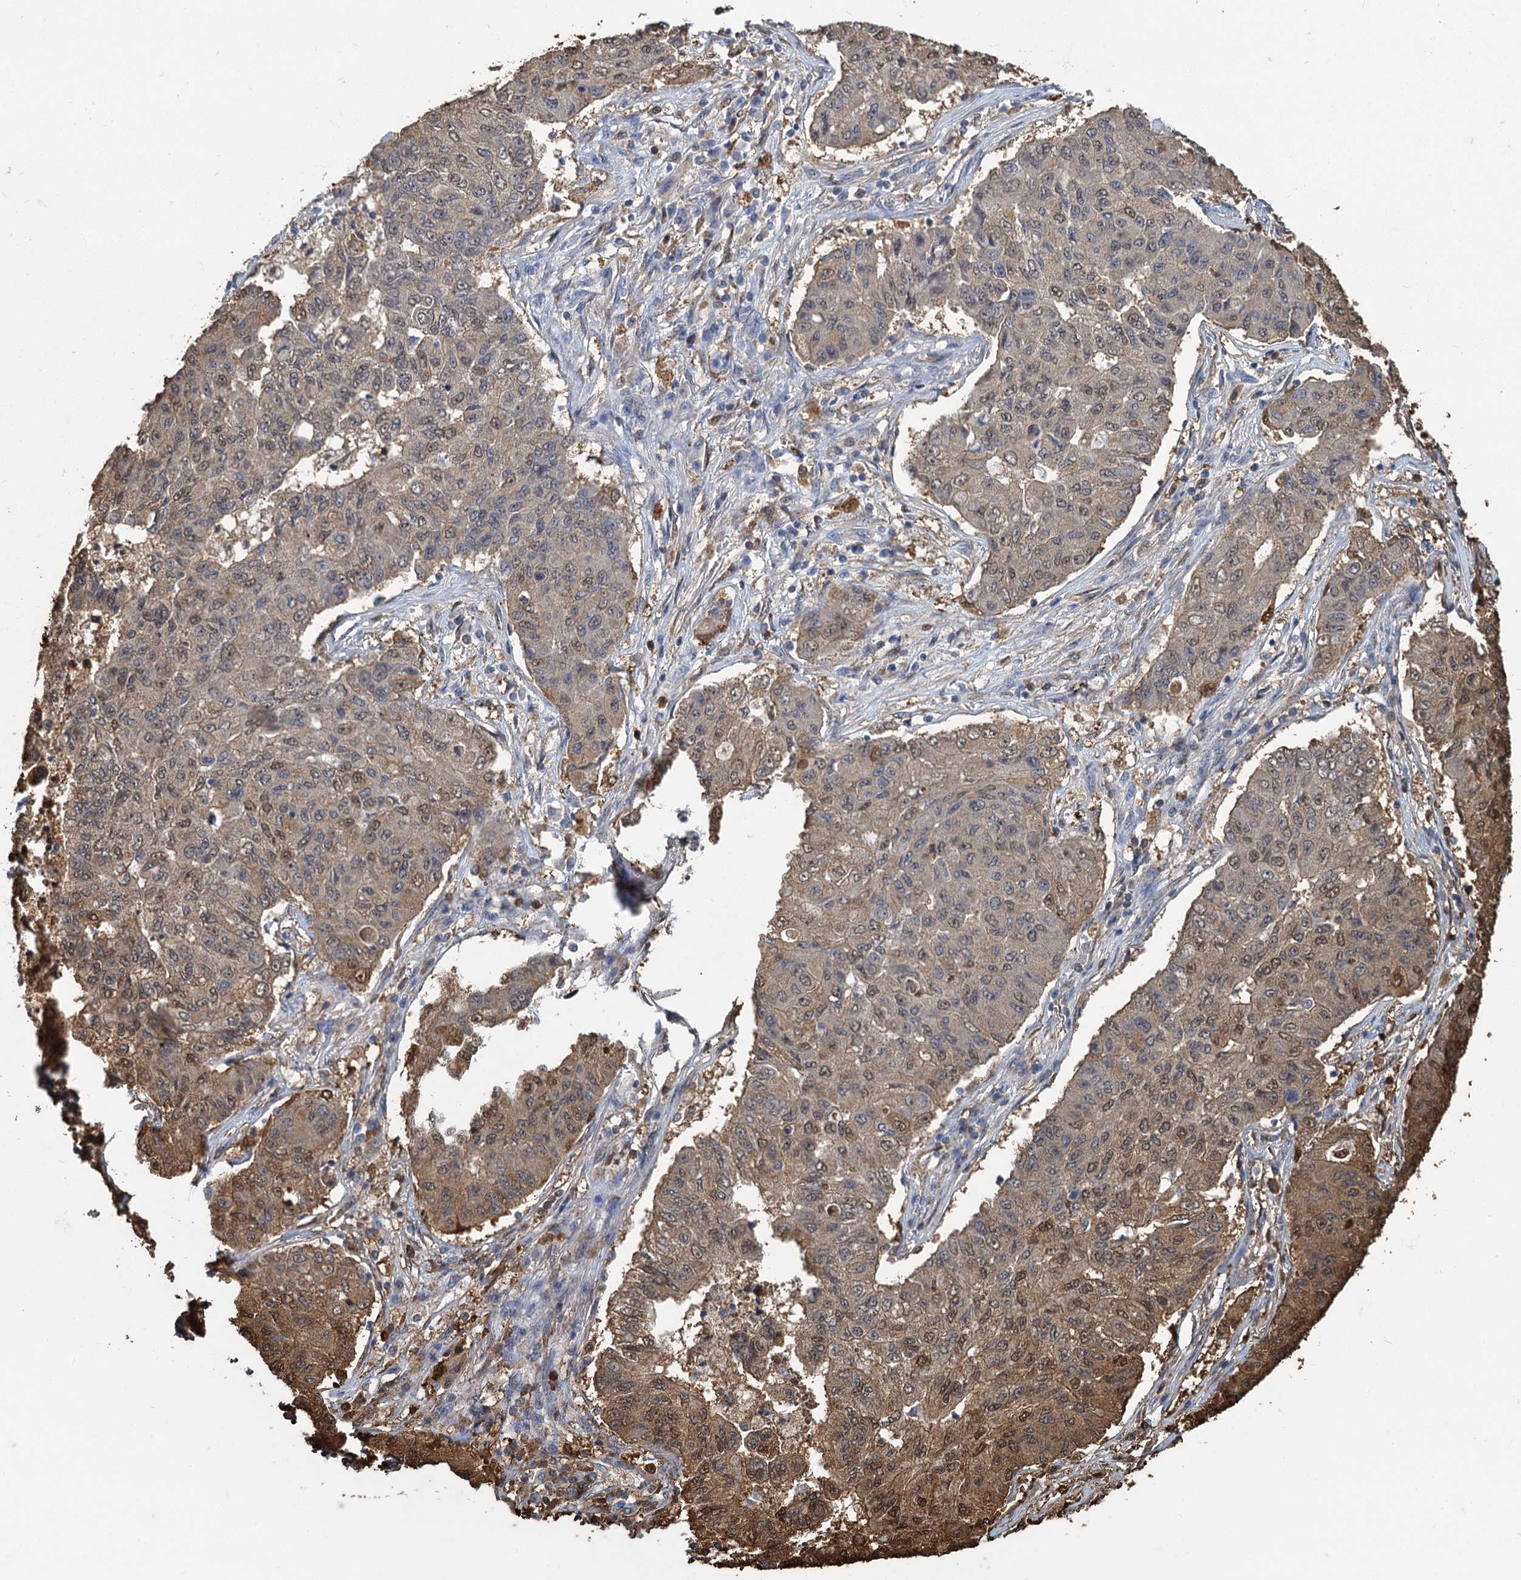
{"staining": {"intensity": "moderate", "quantity": ">75%", "location": "cytoplasmic/membranous,nuclear"}, "tissue": "lung cancer", "cell_type": "Tumor cells", "image_type": "cancer", "snomed": [{"axis": "morphology", "description": "Squamous cell carcinoma, NOS"}, {"axis": "topography", "description": "Lung"}], "caption": "IHC (DAB) staining of human lung squamous cell carcinoma reveals moderate cytoplasmic/membranous and nuclear protein expression in approximately >75% of tumor cells. The protein is stained brown, and the nuclei are stained in blue (DAB IHC with brightfield microscopy, high magnification).", "gene": "S100A6", "patient": {"sex": "male", "age": 74}}